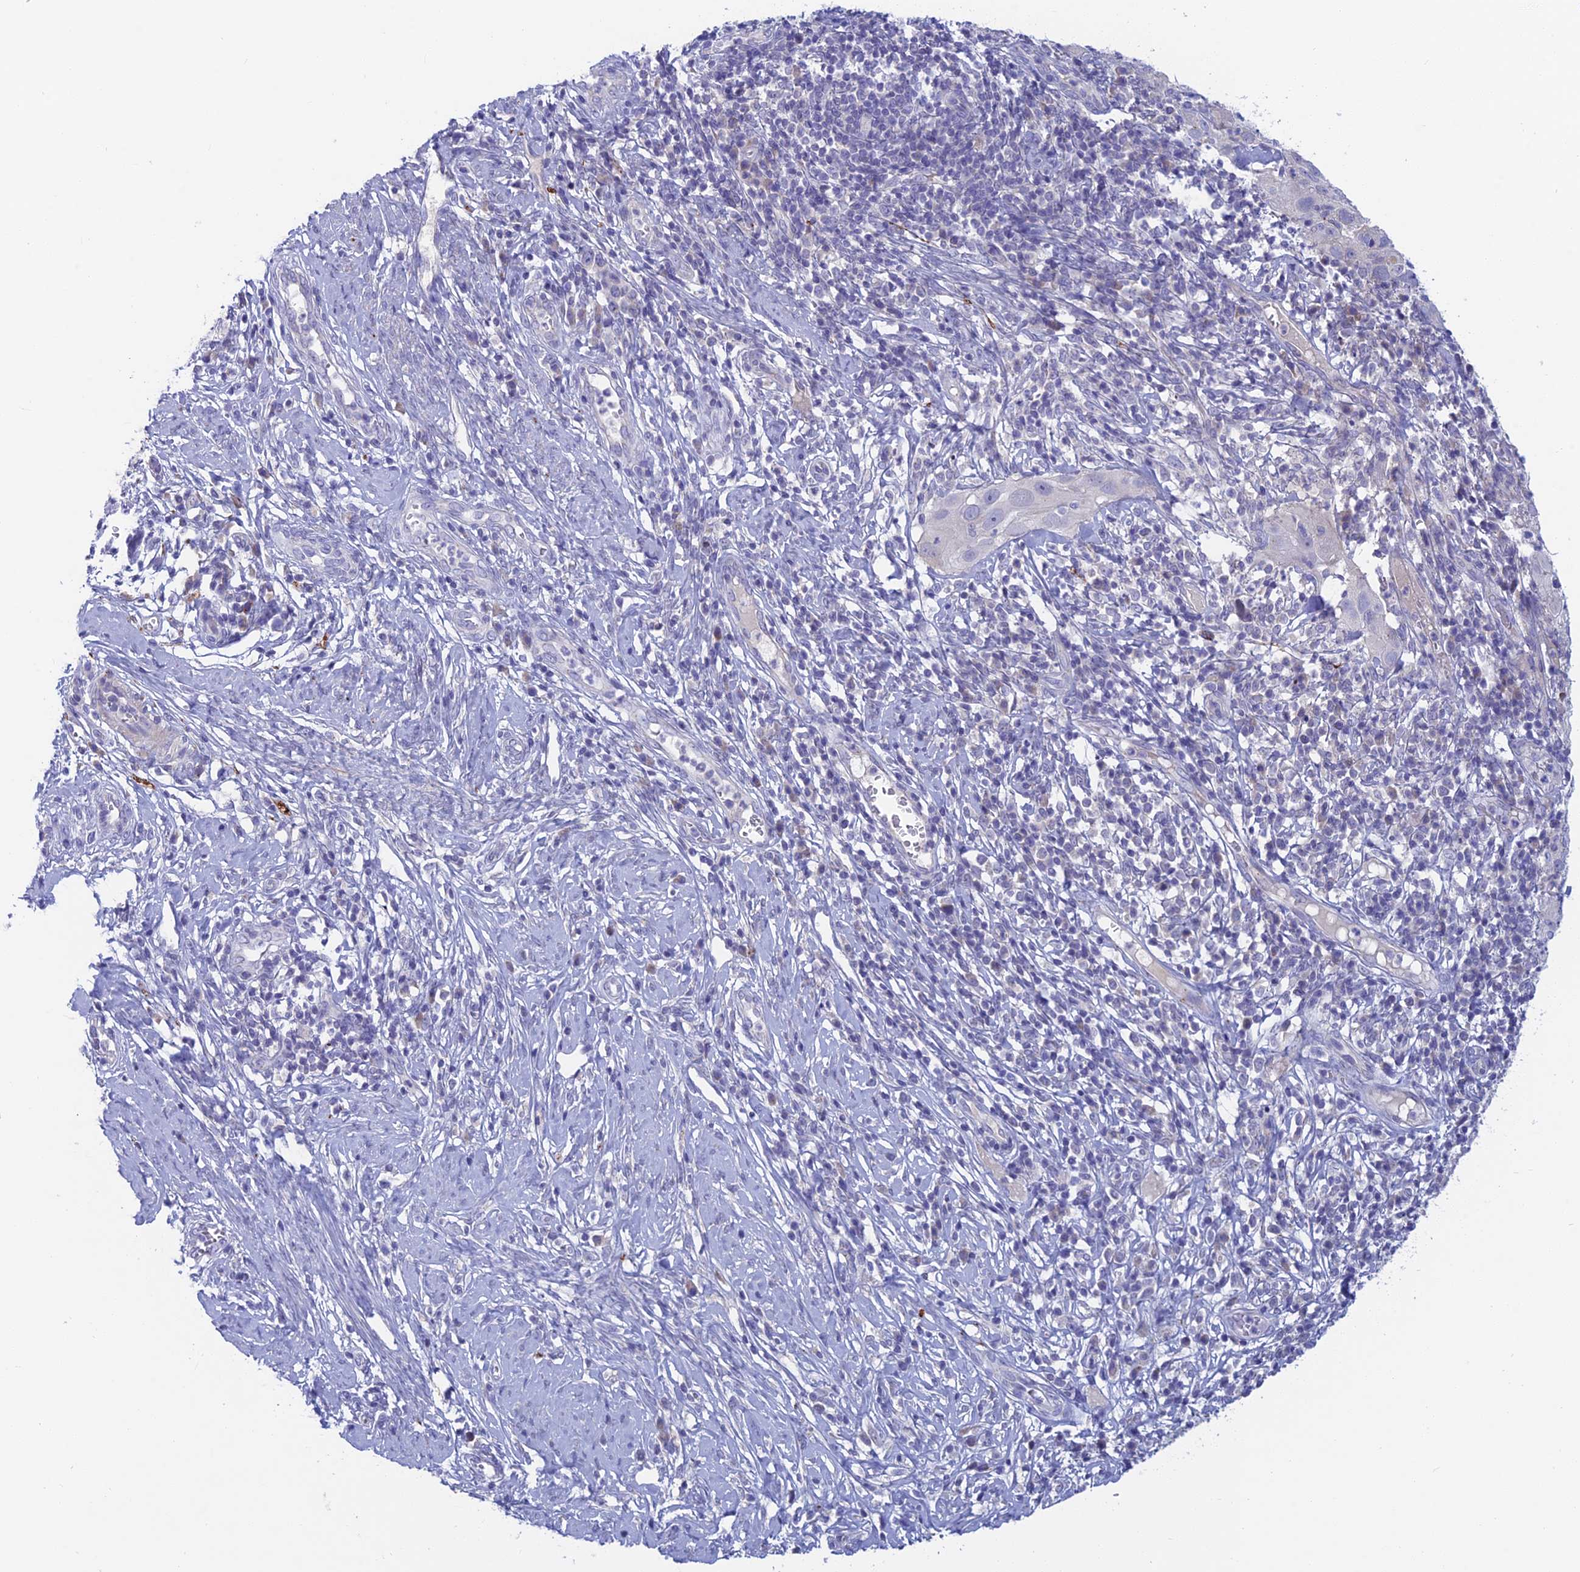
{"staining": {"intensity": "negative", "quantity": "none", "location": "none"}, "tissue": "cervical cancer", "cell_type": "Tumor cells", "image_type": "cancer", "snomed": [{"axis": "morphology", "description": "Squamous cell carcinoma, NOS"}, {"axis": "topography", "description": "Cervix"}], "caption": "This is a histopathology image of immunohistochemistry (IHC) staining of cervical cancer (squamous cell carcinoma), which shows no staining in tumor cells. (DAB (3,3'-diaminobenzidine) immunohistochemistry (IHC) with hematoxylin counter stain).", "gene": "XPO7", "patient": {"sex": "female", "age": 31}}